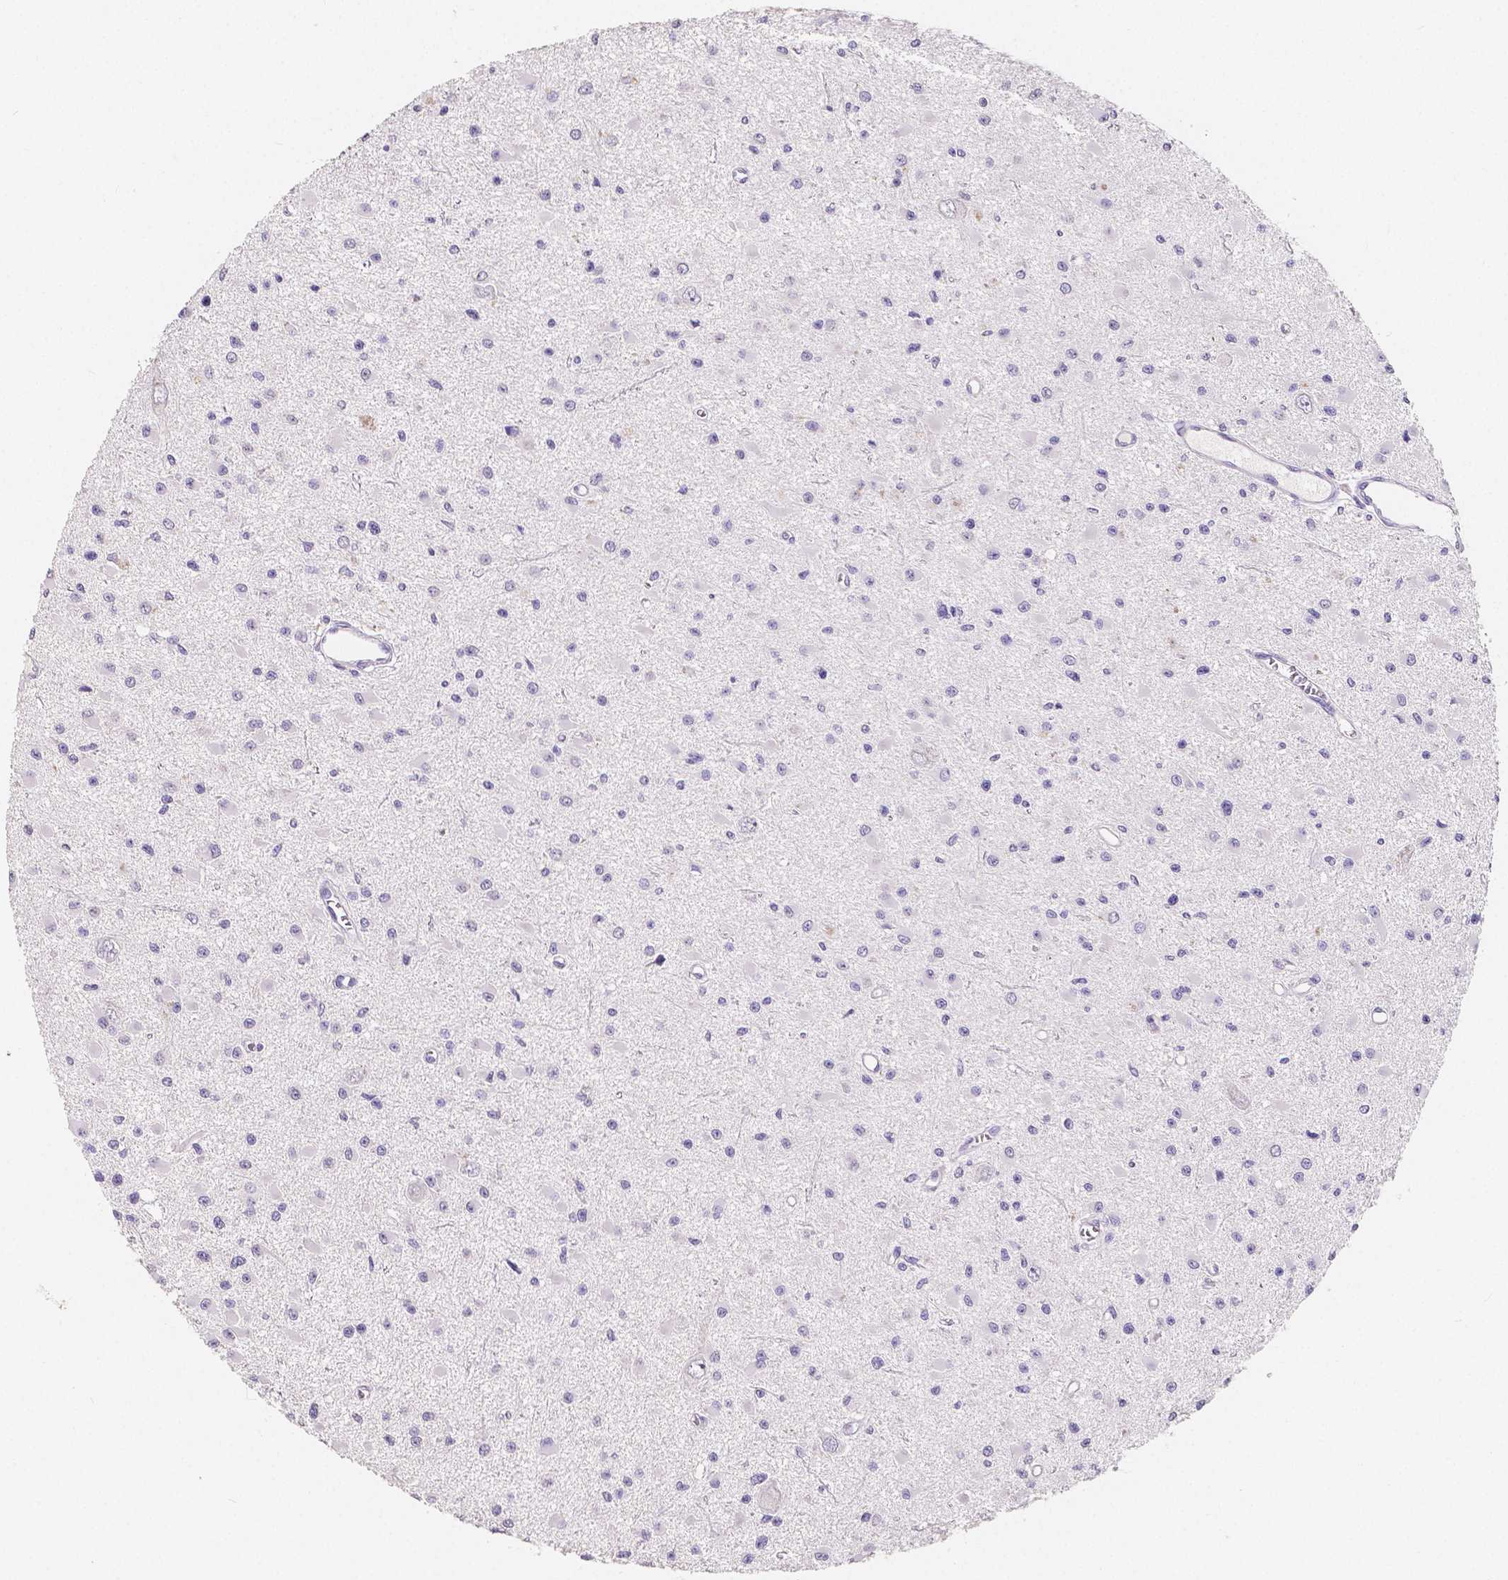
{"staining": {"intensity": "negative", "quantity": "none", "location": "none"}, "tissue": "glioma", "cell_type": "Tumor cells", "image_type": "cancer", "snomed": [{"axis": "morphology", "description": "Glioma, malignant, High grade"}, {"axis": "topography", "description": "Brain"}], "caption": "Immunohistochemistry (IHC) of human glioma shows no expression in tumor cells. The staining is performed using DAB (3,3'-diaminobenzidine) brown chromogen with nuclei counter-stained in using hematoxylin.", "gene": "ACP5", "patient": {"sex": "male", "age": 54}}